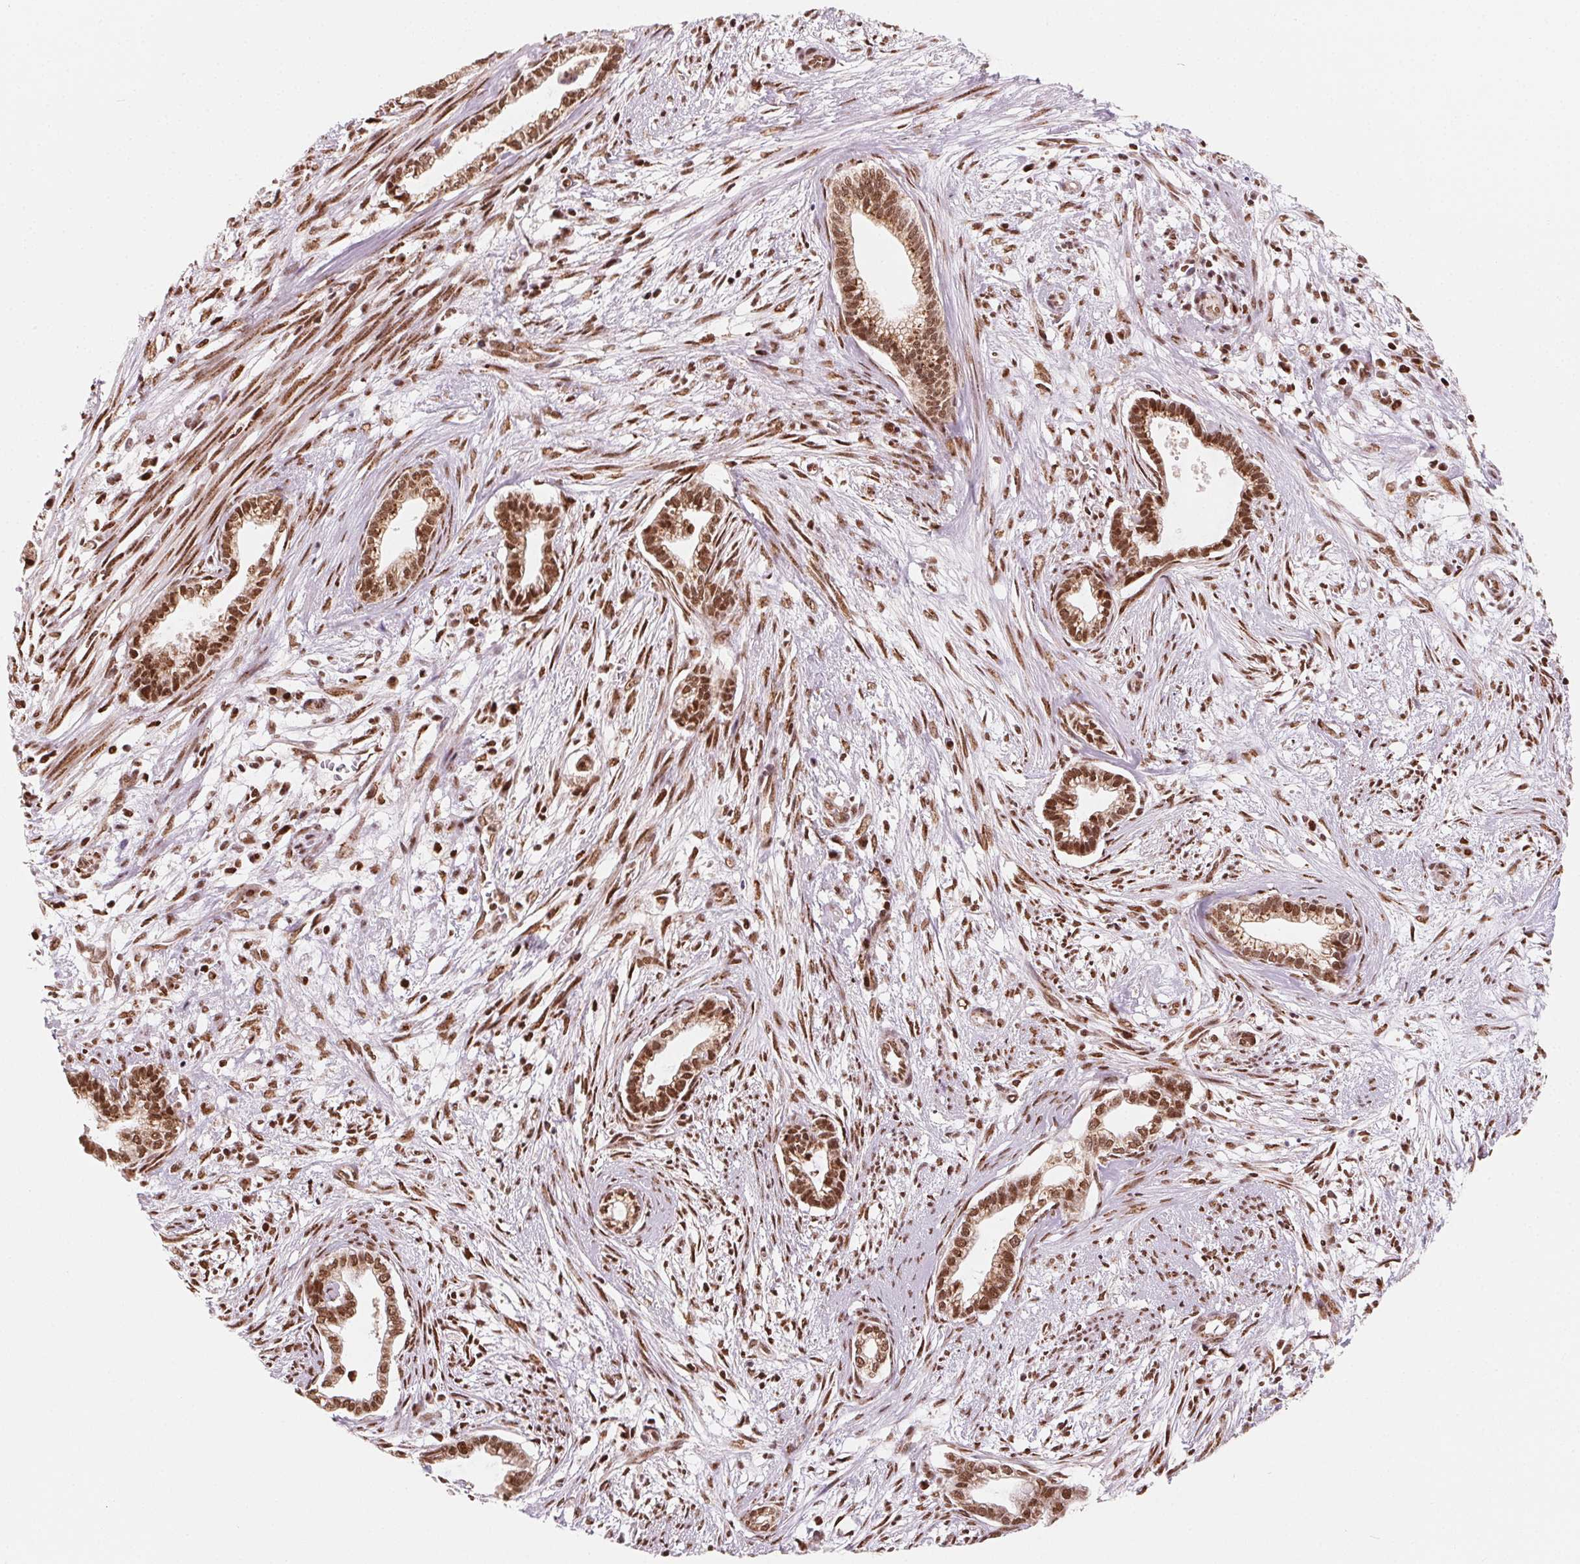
{"staining": {"intensity": "moderate", "quantity": ">75%", "location": "nuclear"}, "tissue": "cervical cancer", "cell_type": "Tumor cells", "image_type": "cancer", "snomed": [{"axis": "morphology", "description": "Adenocarcinoma, NOS"}, {"axis": "topography", "description": "Cervix"}], "caption": "Brown immunohistochemical staining in cervical cancer (adenocarcinoma) displays moderate nuclear positivity in about >75% of tumor cells. The staining was performed using DAB (3,3'-diaminobenzidine) to visualize the protein expression in brown, while the nuclei were stained in blue with hematoxylin (Magnification: 20x).", "gene": "TOPORS", "patient": {"sex": "female", "age": 62}}